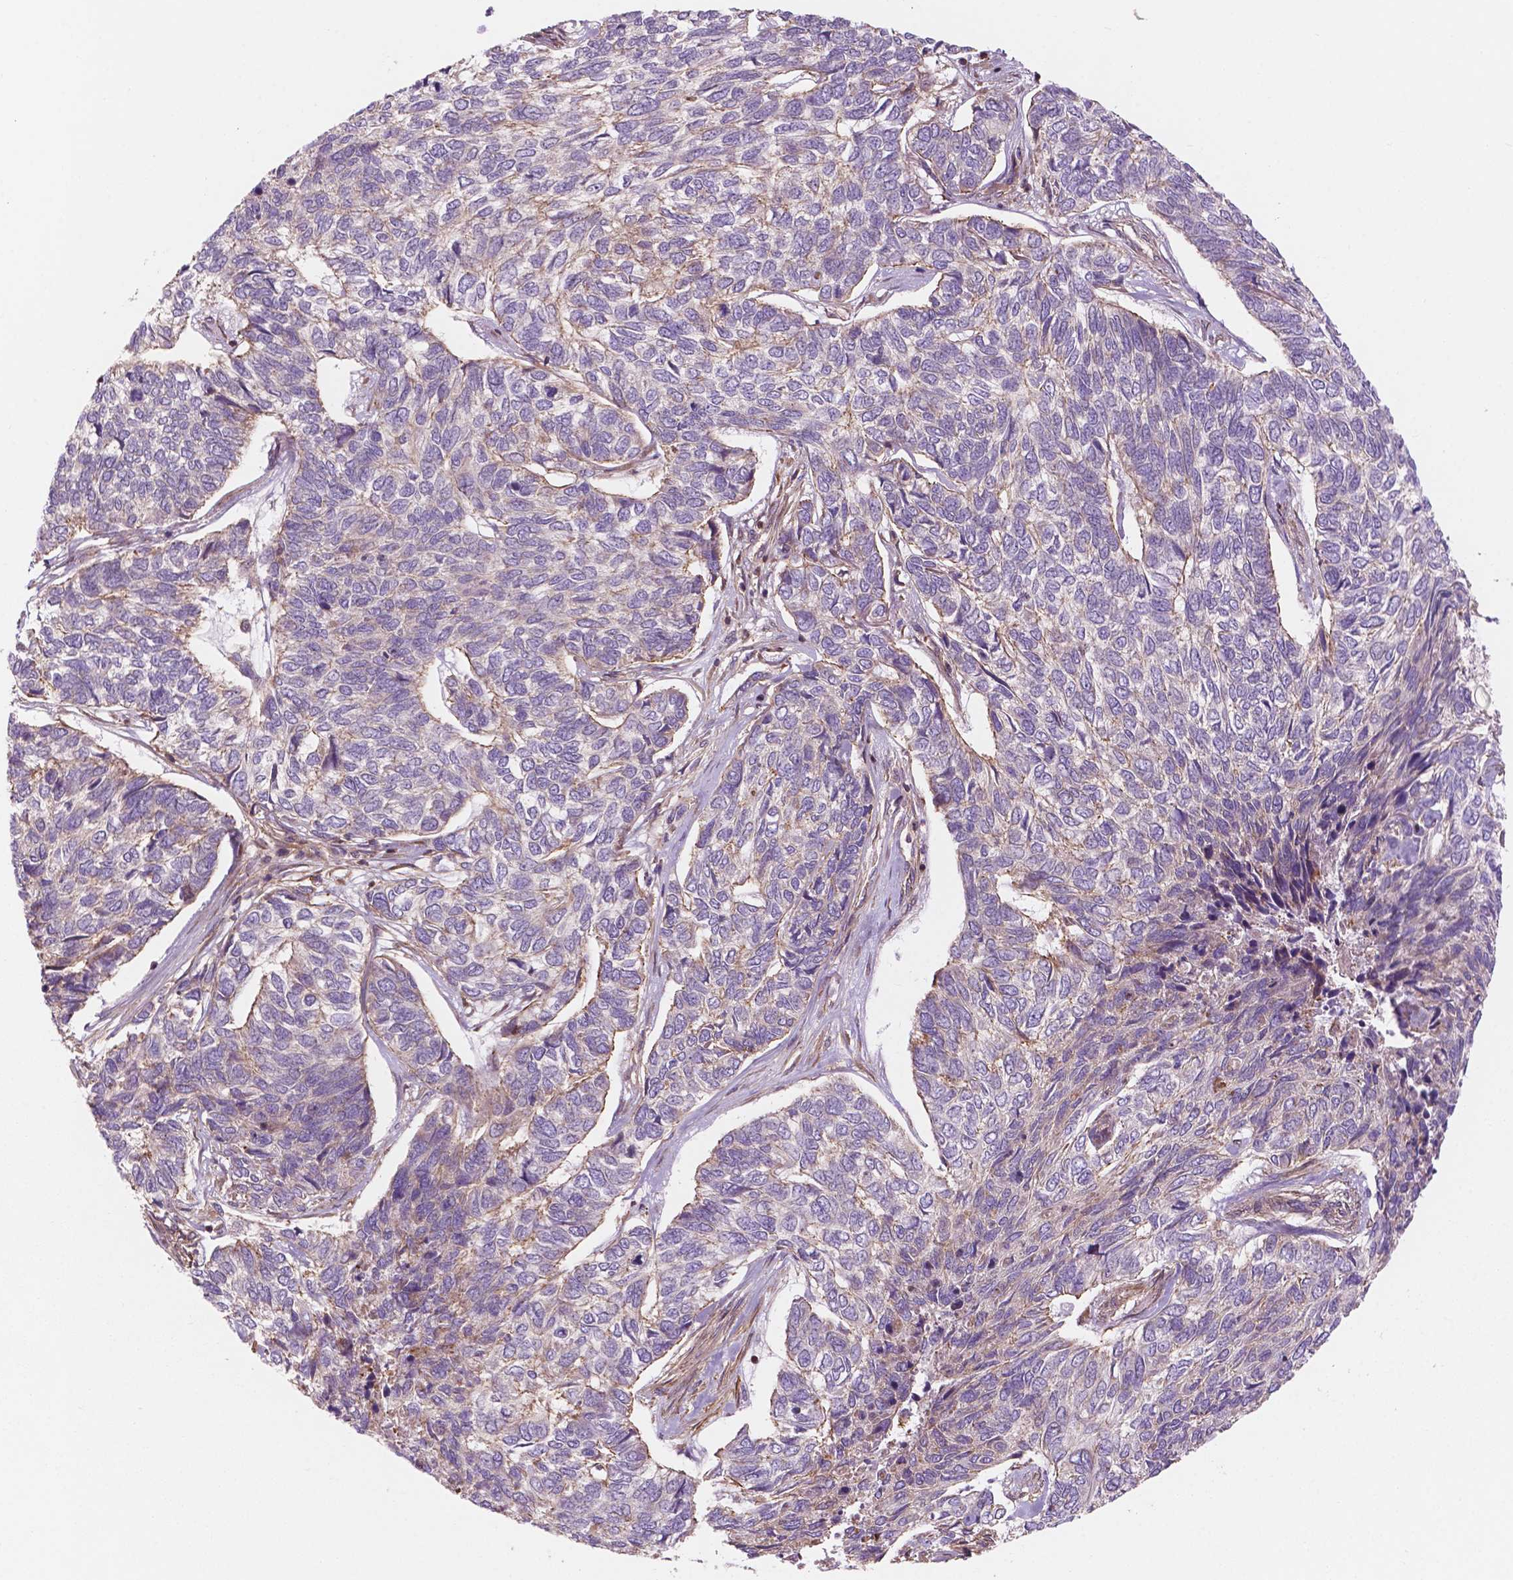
{"staining": {"intensity": "moderate", "quantity": "25%-75%", "location": "cytoplasmic/membranous"}, "tissue": "skin cancer", "cell_type": "Tumor cells", "image_type": "cancer", "snomed": [{"axis": "morphology", "description": "Basal cell carcinoma"}, {"axis": "topography", "description": "Skin"}], "caption": "Moderate cytoplasmic/membranous positivity for a protein is appreciated in about 25%-75% of tumor cells of skin cancer using immunohistochemistry (IHC).", "gene": "SURF4", "patient": {"sex": "female", "age": 65}}